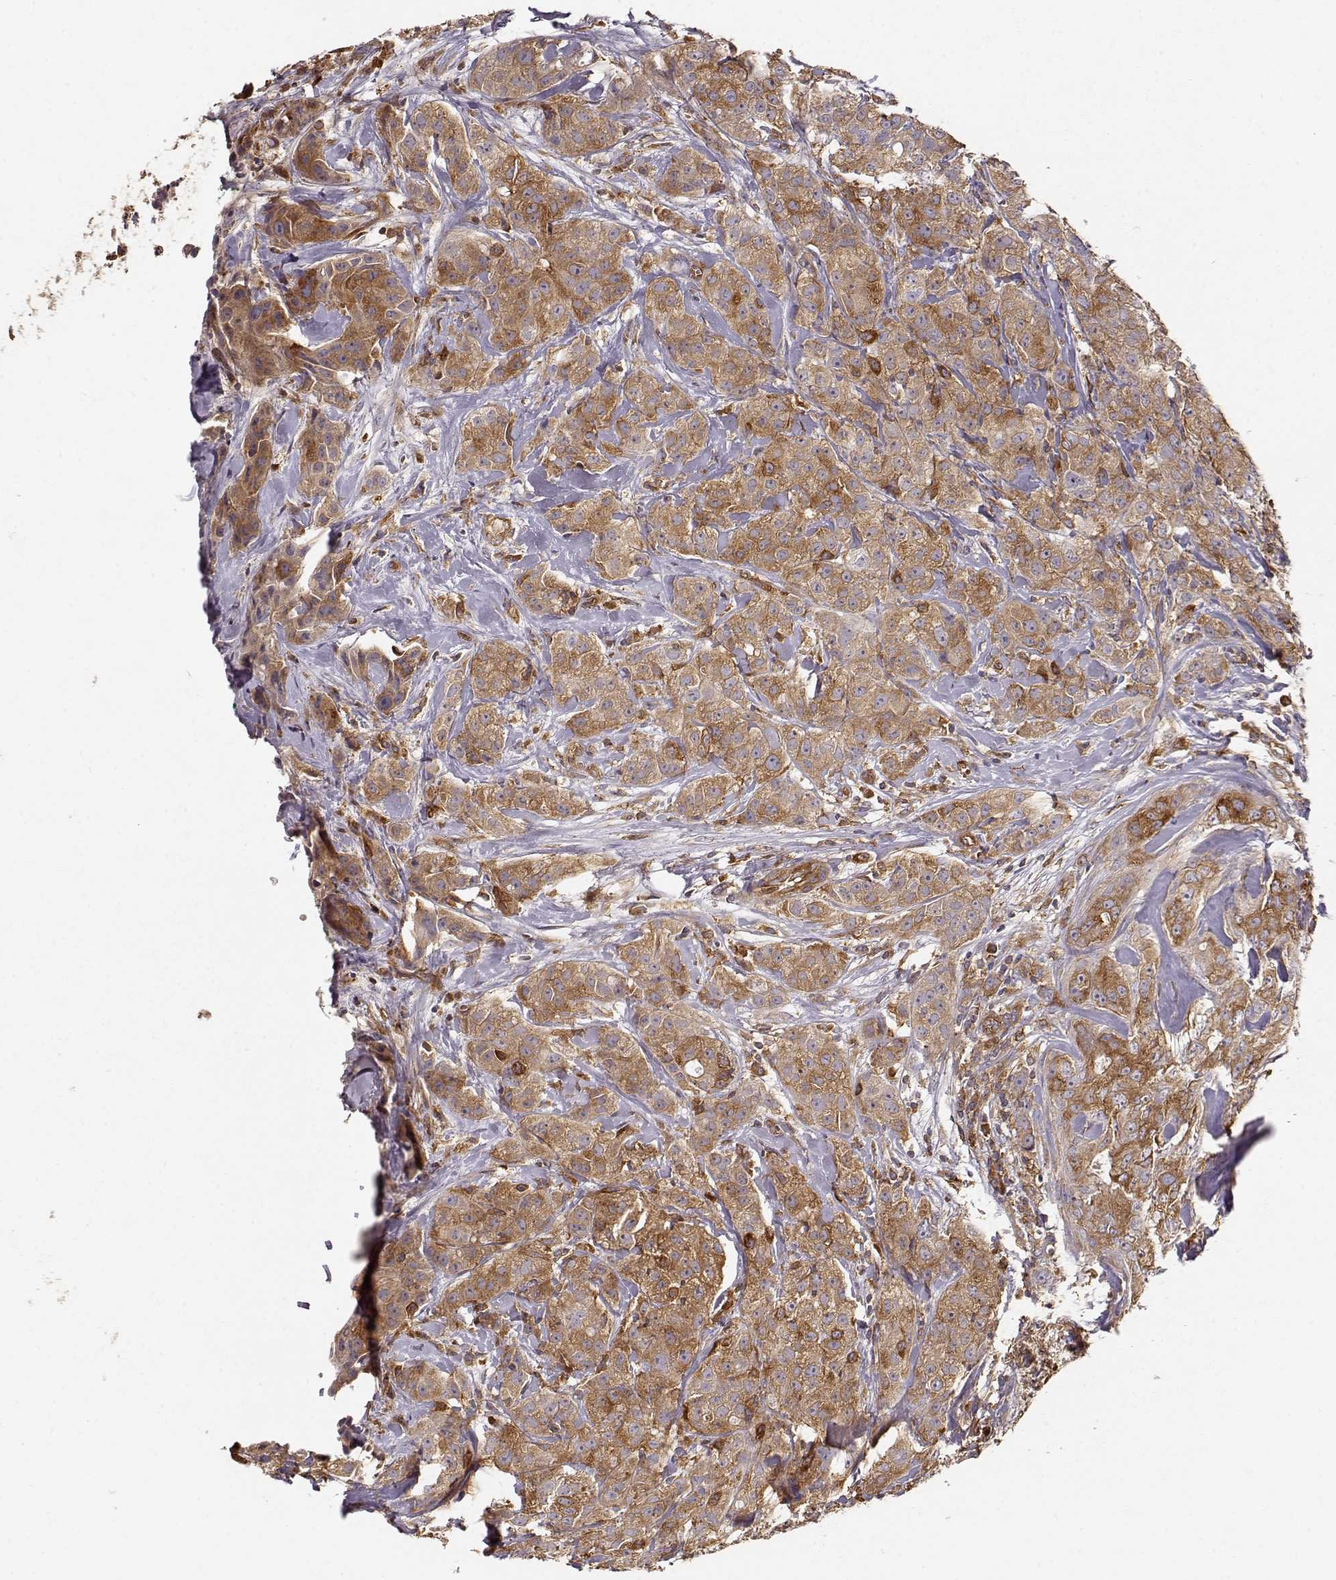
{"staining": {"intensity": "moderate", "quantity": ">75%", "location": "cytoplasmic/membranous"}, "tissue": "breast cancer", "cell_type": "Tumor cells", "image_type": "cancer", "snomed": [{"axis": "morphology", "description": "Duct carcinoma"}, {"axis": "topography", "description": "Breast"}], "caption": "IHC micrograph of neoplastic tissue: breast cancer (infiltrating ductal carcinoma) stained using immunohistochemistry (IHC) reveals medium levels of moderate protein expression localized specifically in the cytoplasmic/membranous of tumor cells, appearing as a cytoplasmic/membranous brown color.", "gene": "ARHGEF2", "patient": {"sex": "female", "age": 43}}